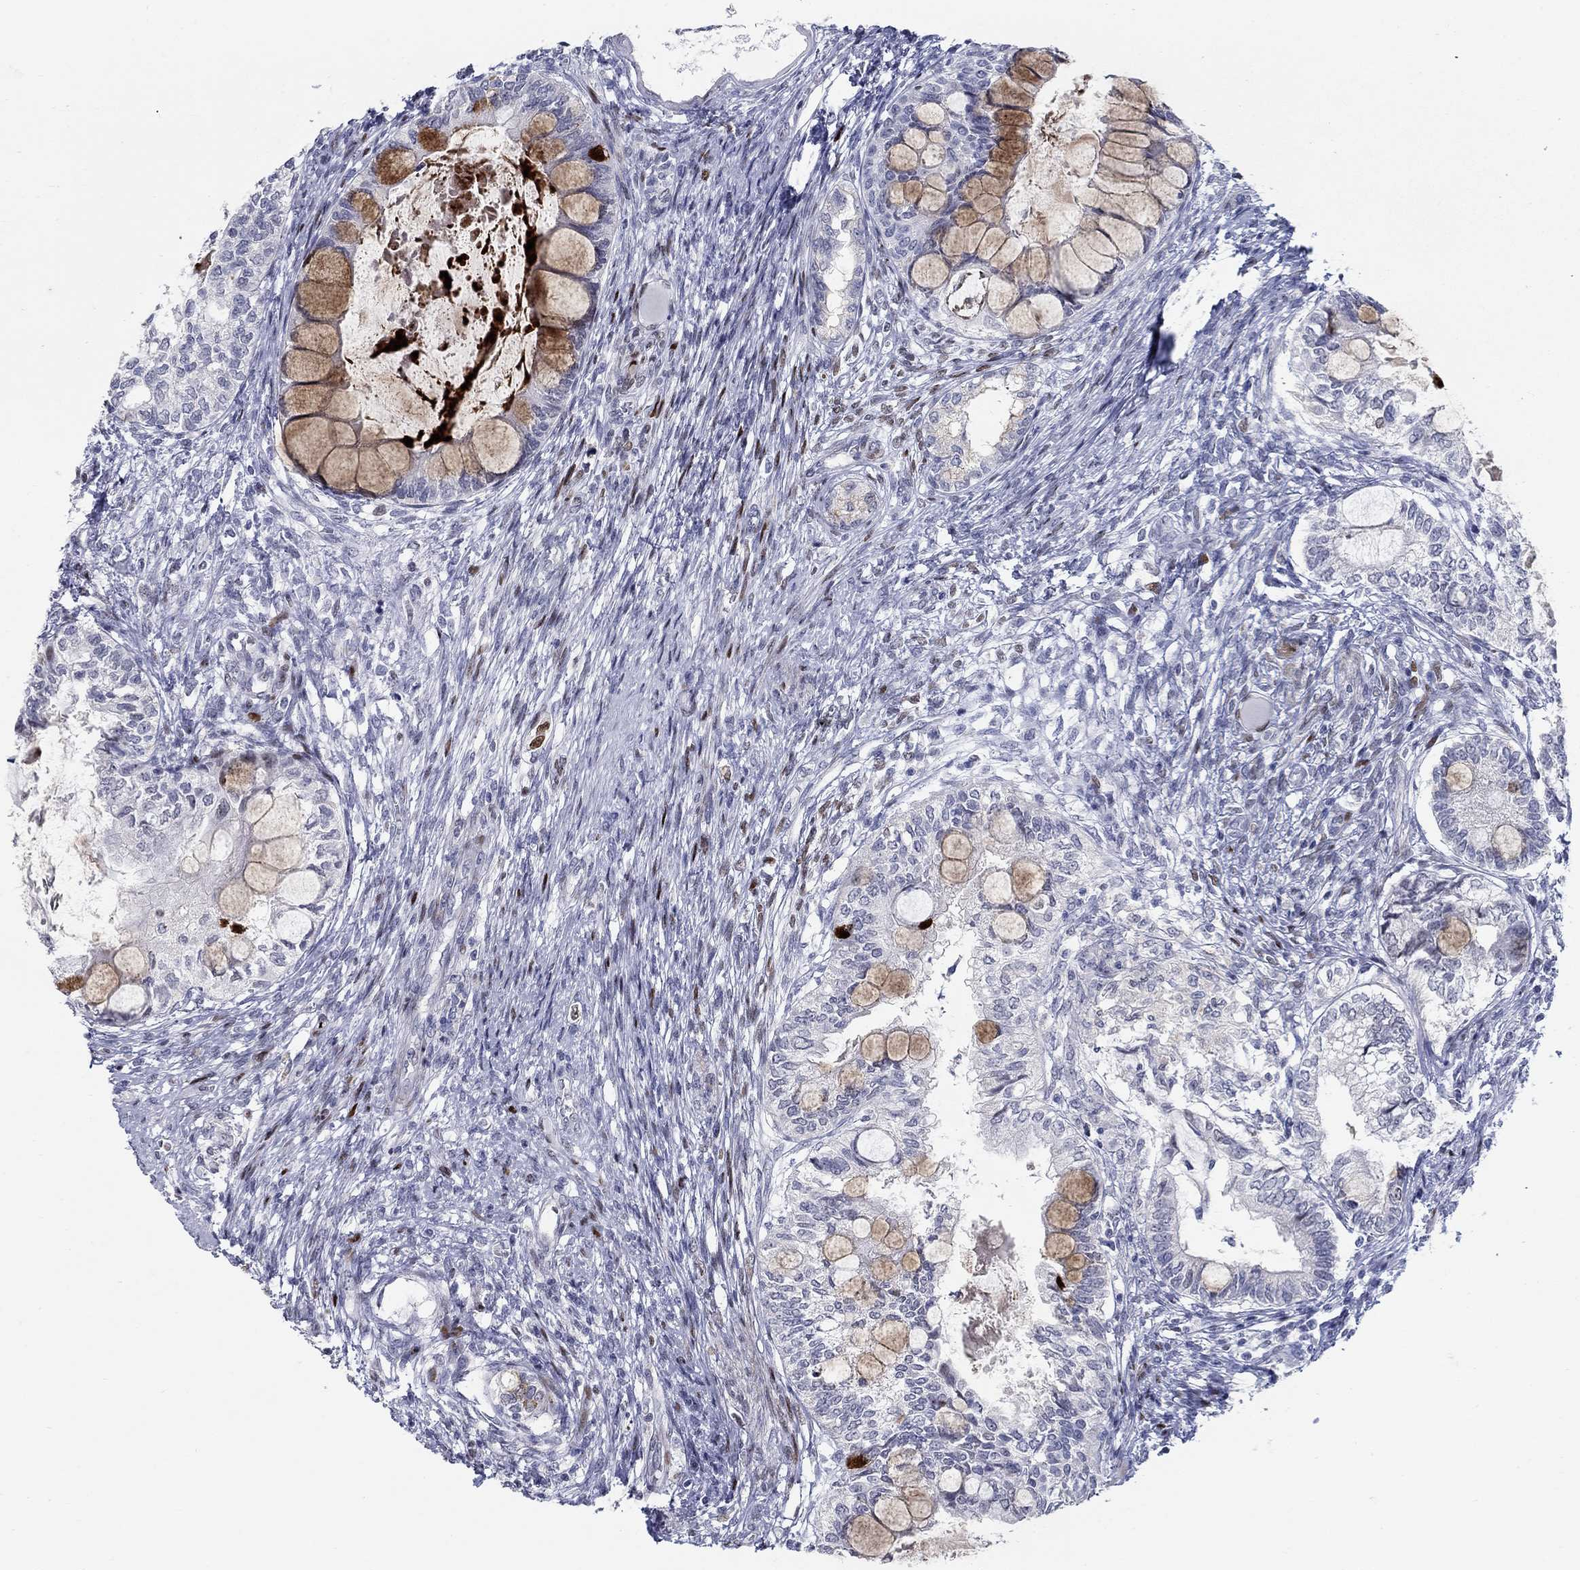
{"staining": {"intensity": "negative", "quantity": "none", "location": "none"}, "tissue": "testis cancer", "cell_type": "Tumor cells", "image_type": "cancer", "snomed": [{"axis": "morphology", "description": "Seminoma, NOS"}, {"axis": "morphology", "description": "Carcinoma, Embryonal, NOS"}, {"axis": "topography", "description": "Testis"}], "caption": "High power microscopy micrograph of an immunohistochemistry (IHC) histopathology image of testis cancer, revealing no significant staining in tumor cells.", "gene": "RAPGEF5", "patient": {"sex": "male", "age": 41}}